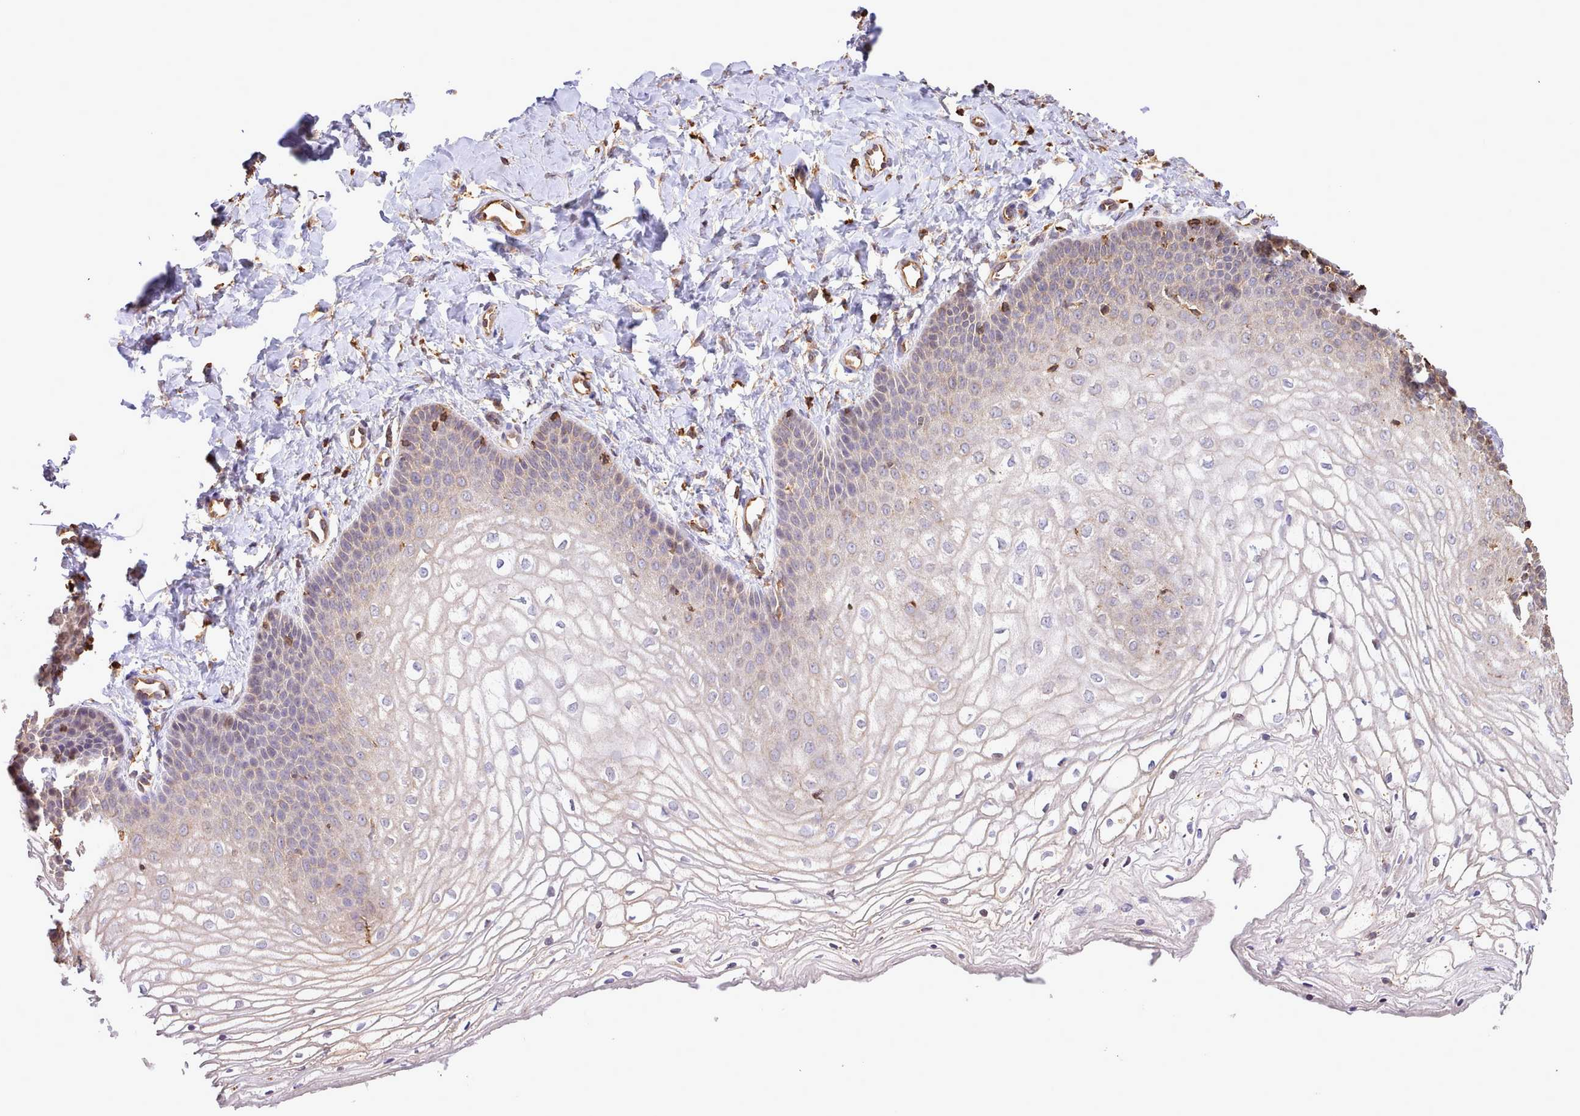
{"staining": {"intensity": "weak", "quantity": "25%-75%", "location": "cytoplasmic/membranous"}, "tissue": "vagina", "cell_type": "Squamous epithelial cells", "image_type": "normal", "snomed": [{"axis": "morphology", "description": "Normal tissue, NOS"}, {"axis": "topography", "description": "Vagina"}], "caption": "Squamous epithelial cells display weak cytoplasmic/membranous positivity in approximately 25%-75% of cells in benign vagina.", "gene": "CAPZA1", "patient": {"sex": "female", "age": 68}}